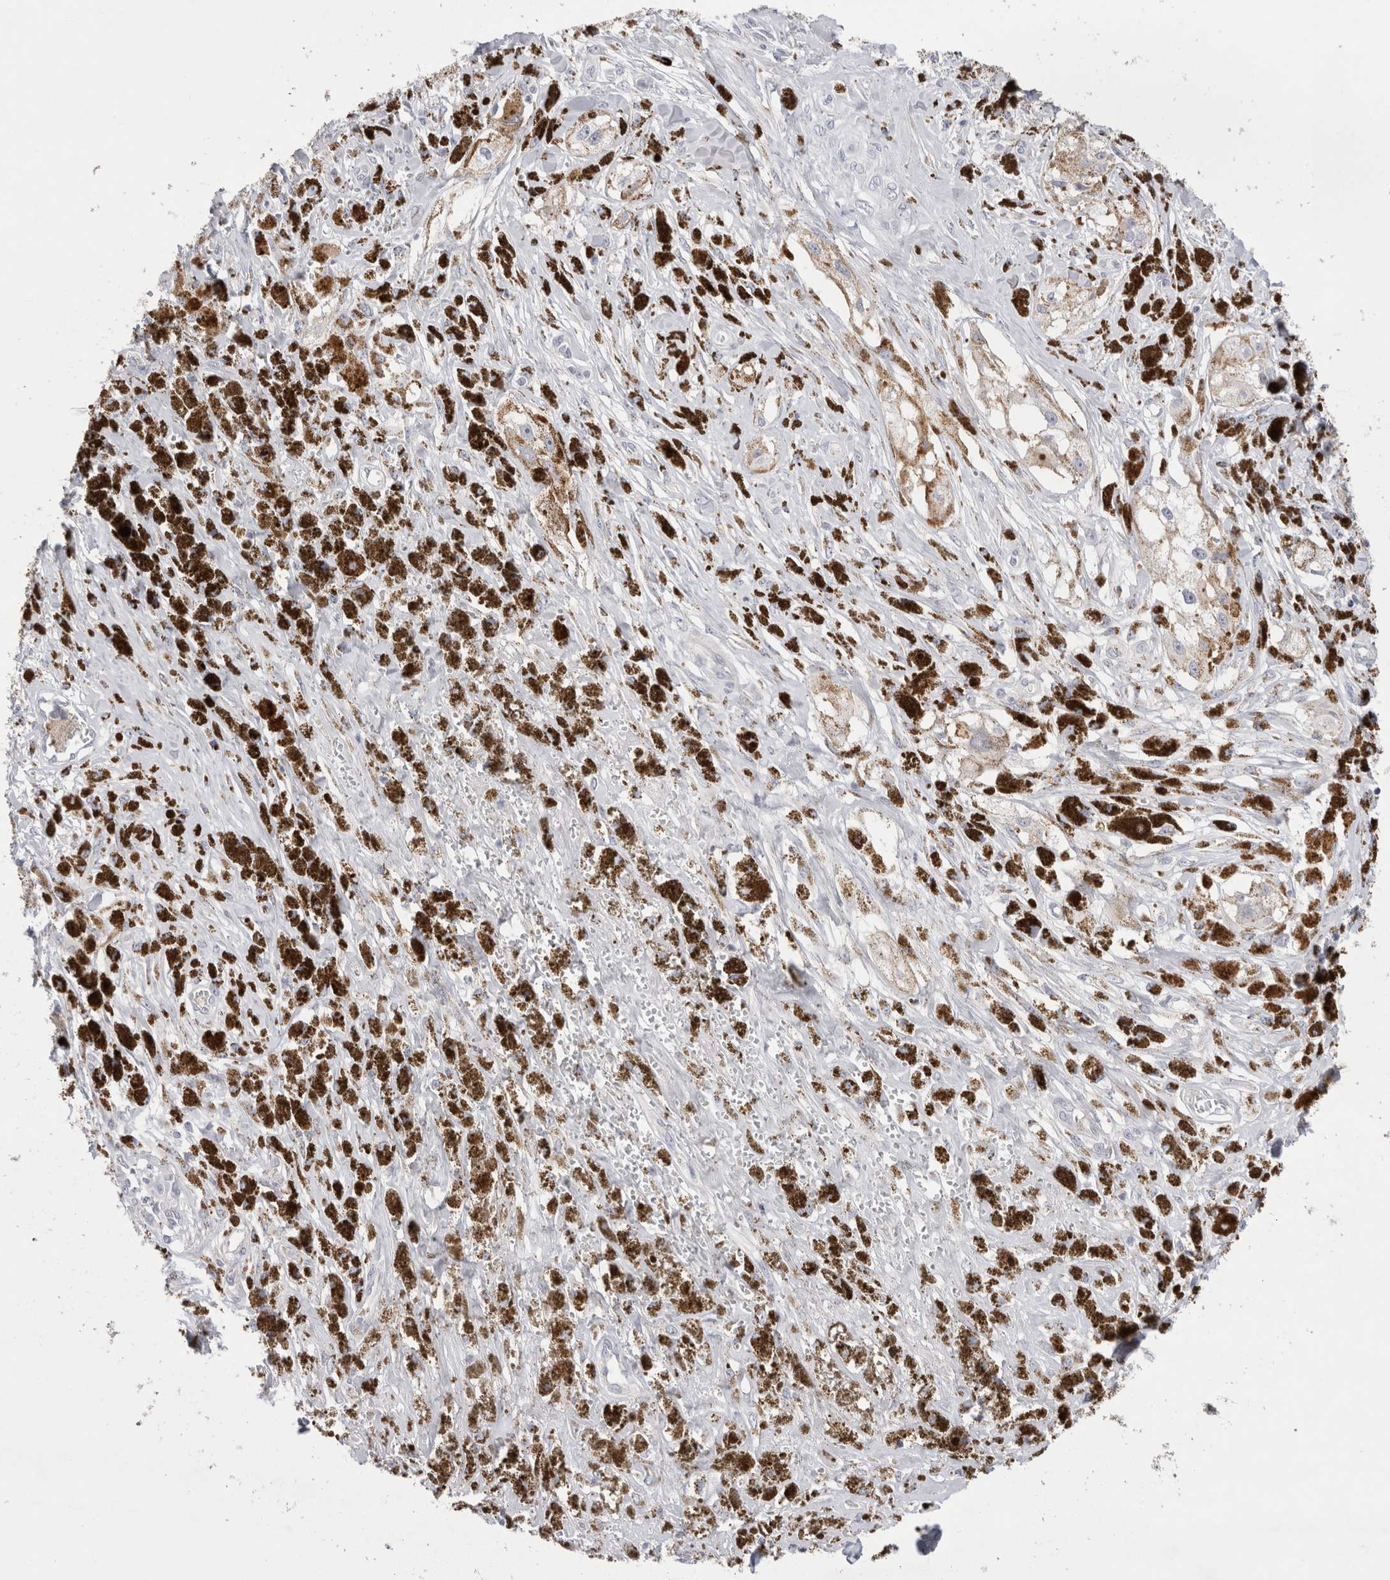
{"staining": {"intensity": "weak", "quantity": "<25%", "location": "cytoplasmic/membranous"}, "tissue": "melanoma", "cell_type": "Tumor cells", "image_type": "cancer", "snomed": [{"axis": "morphology", "description": "Malignant melanoma, NOS"}, {"axis": "topography", "description": "Skin"}], "caption": "High magnification brightfield microscopy of malignant melanoma stained with DAB (brown) and counterstained with hematoxylin (blue): tumor cells show no significant positivity. The staining is performed using DAB (3,3'-diaminobenzidine) brown chromogen with nuclei counter-stained in using hematoxylin.", "gene": "SPINK2", "patient": {"sex": "male", "age": 88}}